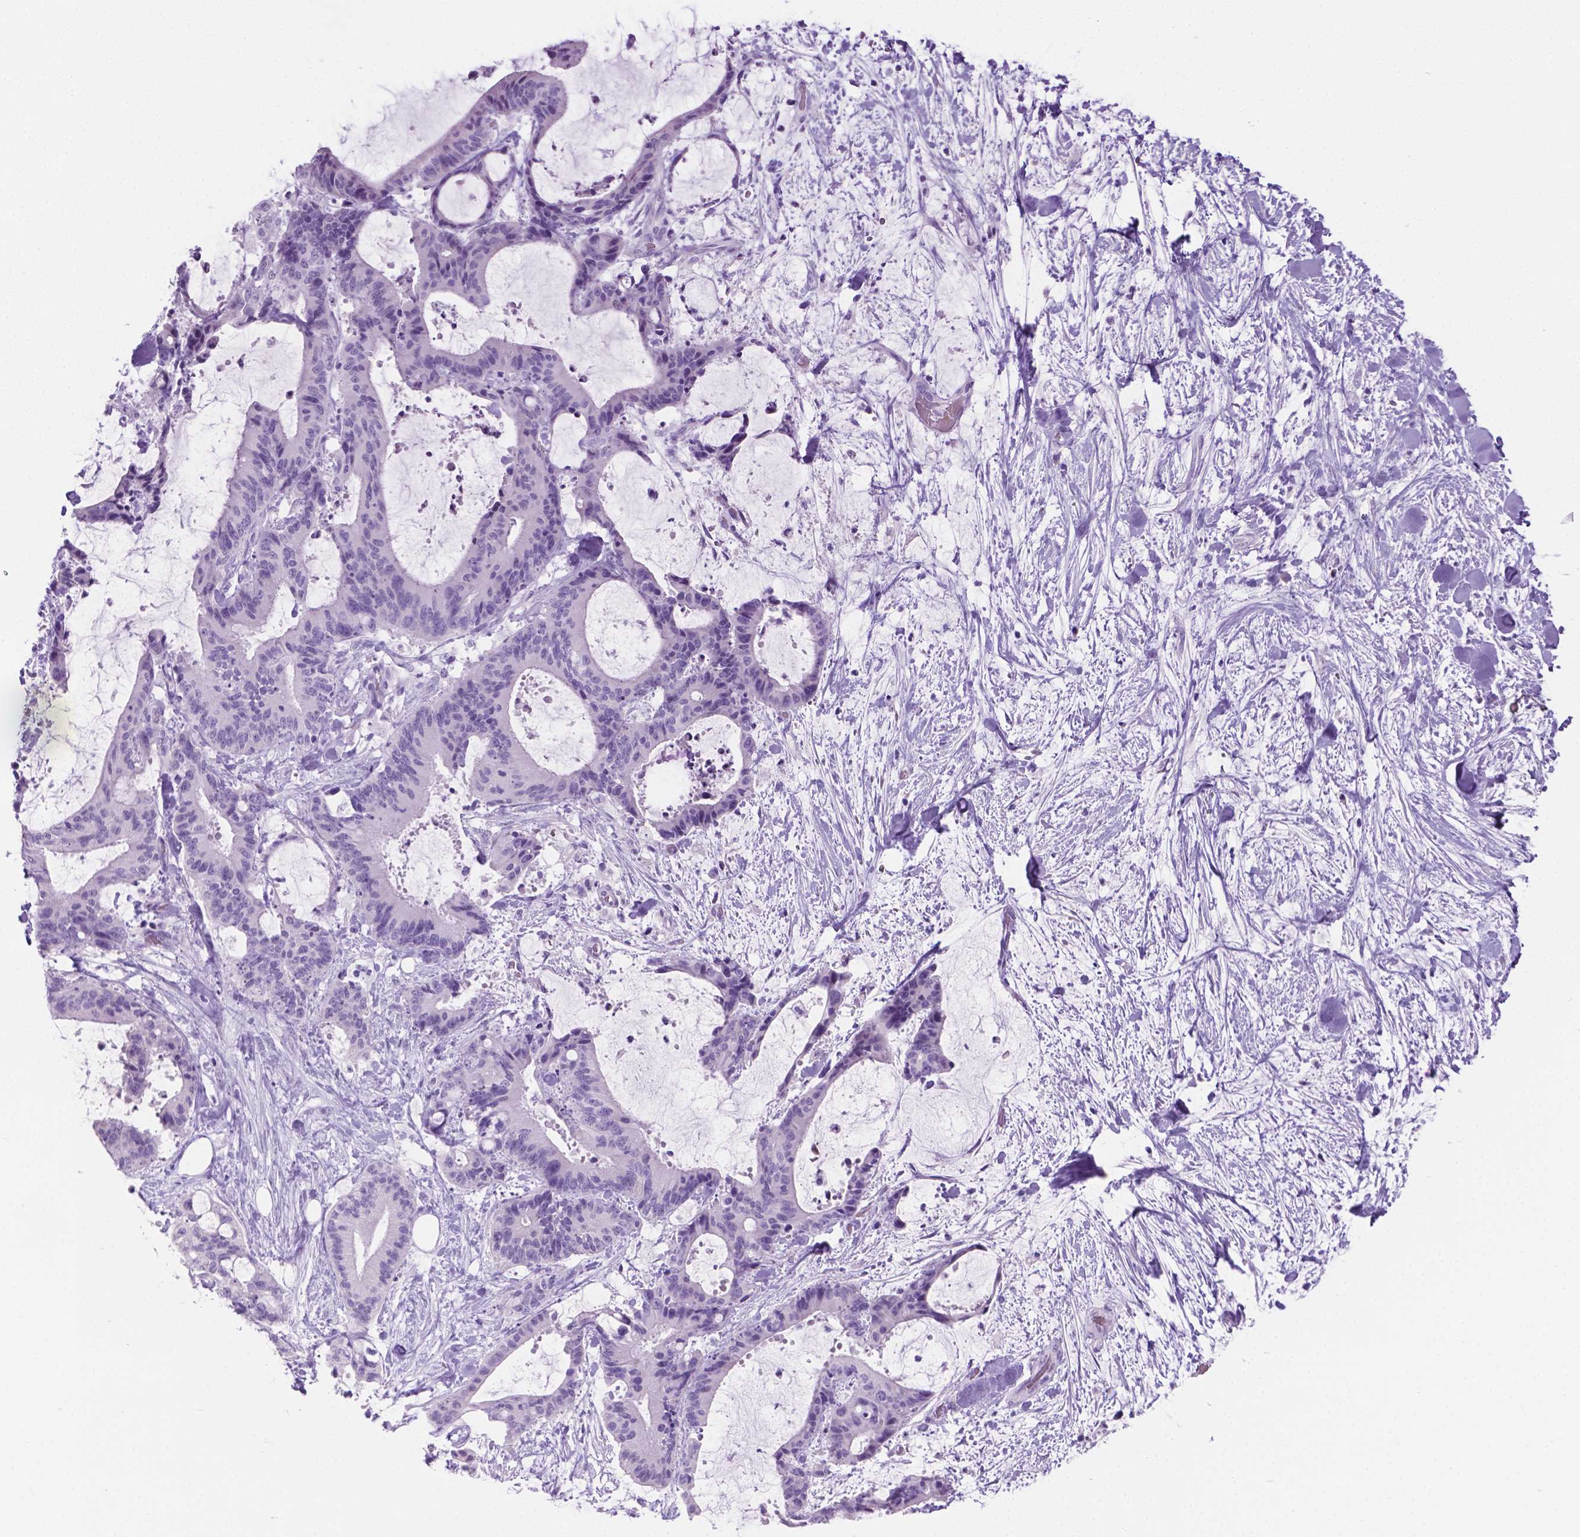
{"staining": {"intensity": "negative", "quantity": "none", "location": "none"}, "tissue": "liver cancer", "cell_type": "Tumor cells", "image_type": "cancer", "snomed": [{"axis": "morphology", "description": "Cholangiocarcinoma"}, {"axis": "topography", "description": "Liver"}], "caption": "This is an immunohistochemistry image of cholangiocarcinoma (liver). There is no staining in tumor cells.", "gene": "GRIN2B", "patient": {"sex": "female", "age": 73}}